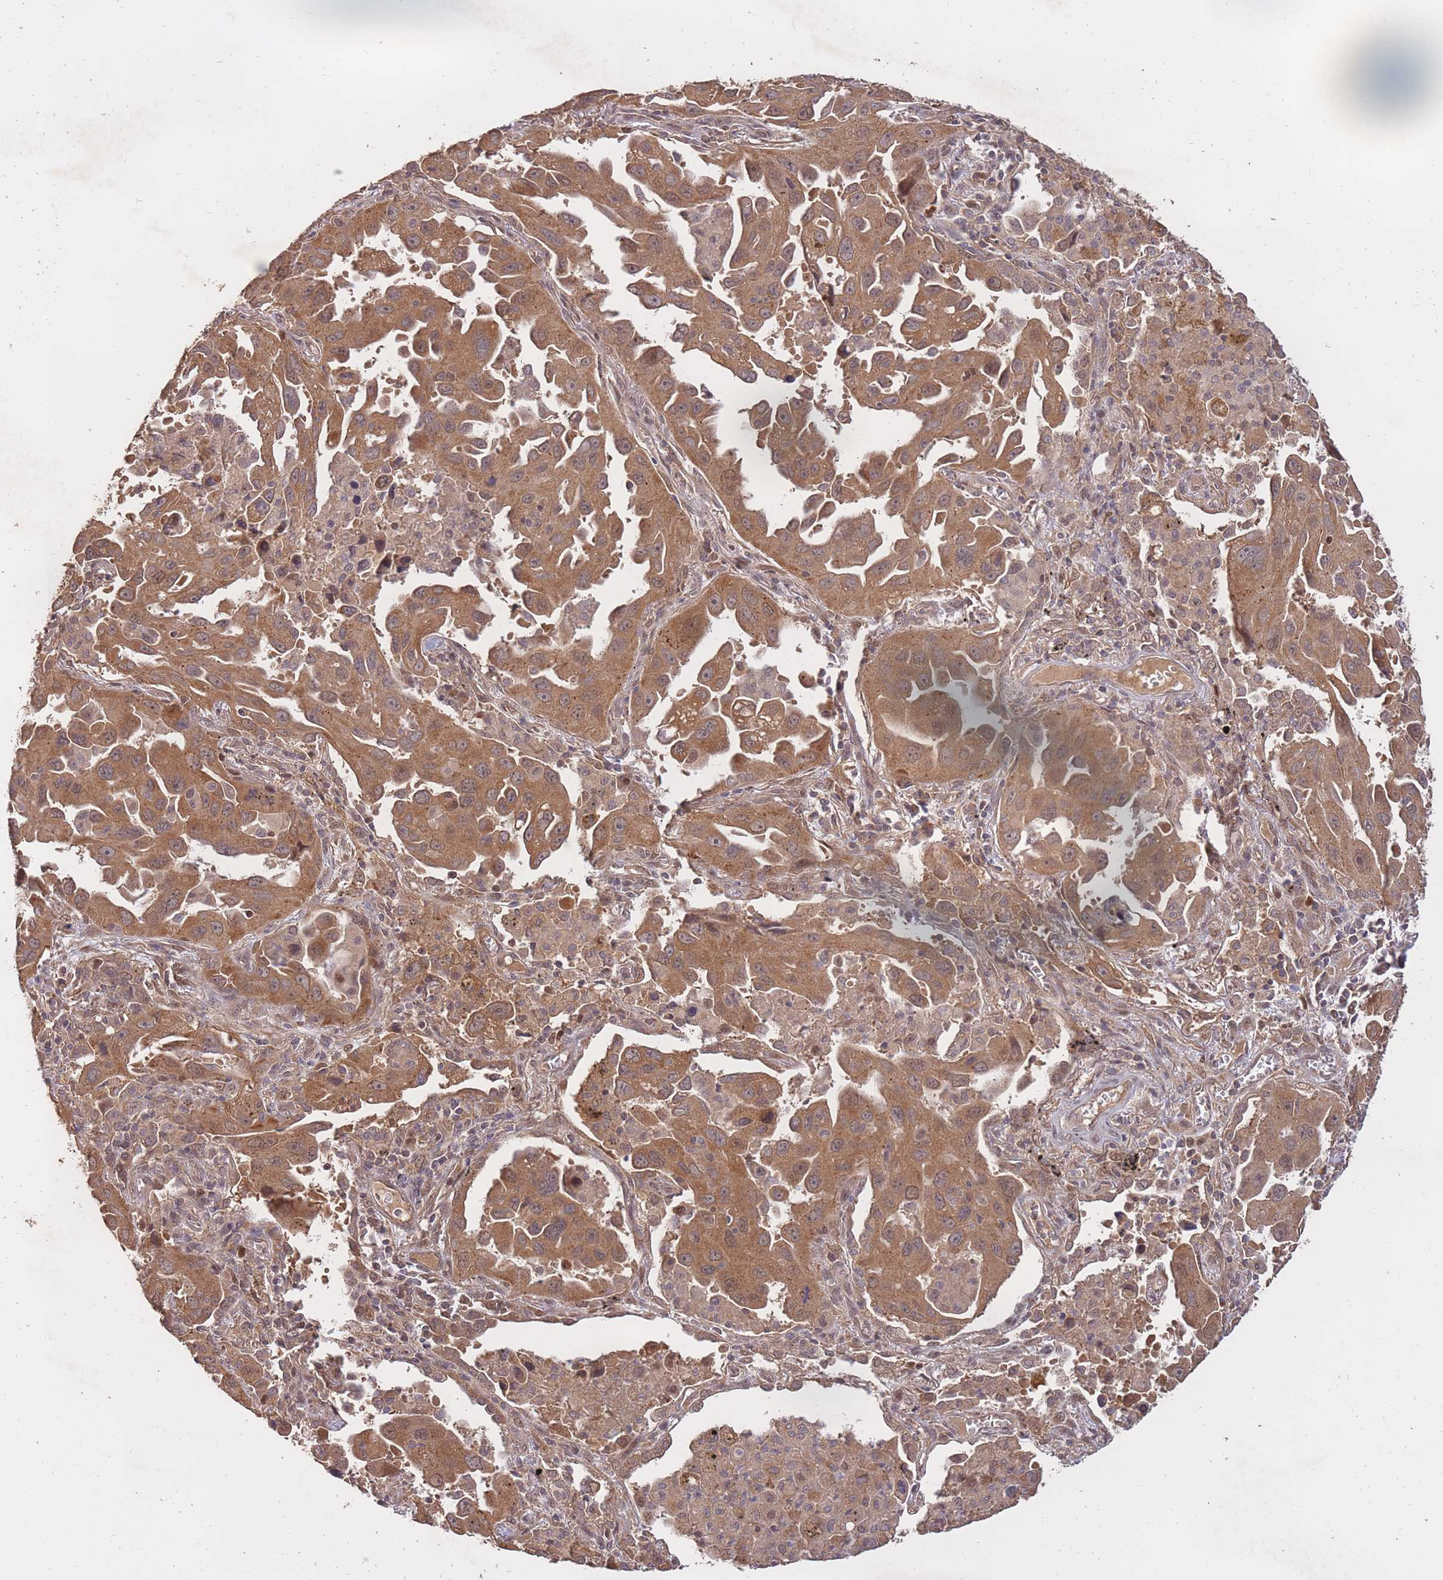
{"staining": {"intensity": "moderate", "quantity": ">75%", "location": "cytoplasmic/membranous,nuclear"}, "tissue": "lung cancer", "cell_type": "Tumor cells", "image_type": "cancer", "snomed": [{"axis": "morphology", "description": "Adenocarcinoma, NOS"}, {"axis": "topography", "description": "Lung"}], "caption": "Protein staining displays moderate cytoplasmic/membranous and nuclear staining in about >75% of tumor cells in lung cancer. Ihc stains the protein in brown and the nuclei are stained blue.", "gene": "RGS14", "patient": {"sex": "male", "age": 66}}